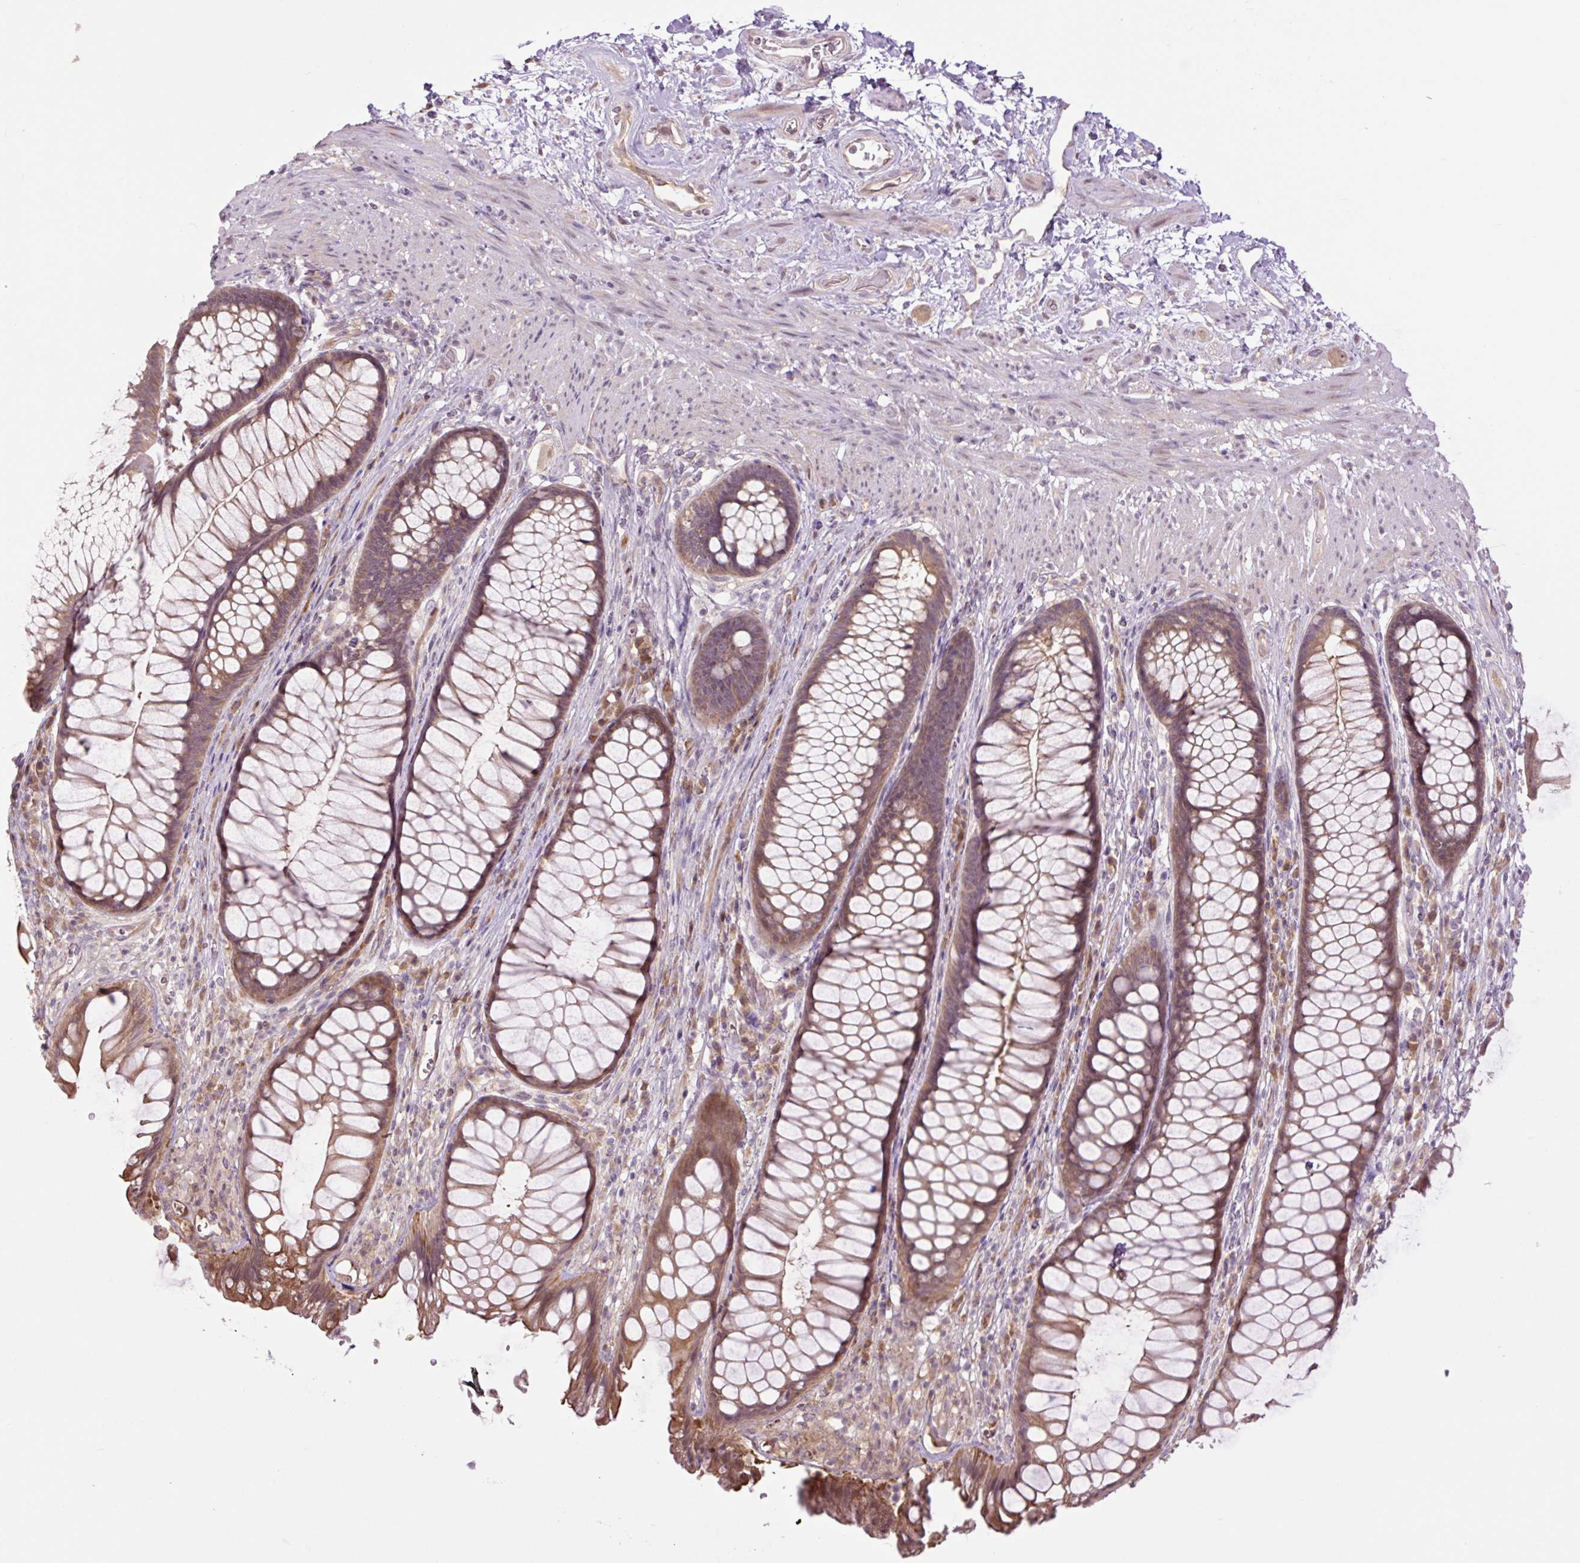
{"staining": {"intensity": "weak", "quantity": "25%-75%", "location": "nuclear"}, "tissue": "smooth muscle", "cell_type": "Smooth muscle cells", "image_type": "normal", "snomed": [{"axis": "morphology", "description": "Normal tissue, NOS"}, {"axis": "topography", "description": "Smooth muscle"}, {"axis": "topography", "description": "Rectum"}], "caption": "A high-resolution micrograph shows IHC staining of benign smooth muscle, which displays weak nuclear positivity in approximately 25%-75% of smooth muscle cells. The staining was performed using DAB to visualize the protein expression in brown, while the nuclei were stained in blue with hematoxylin (Magnification: 20x).", "gene": "TPT1", "patient": {"sex": "male", "age": 53}}